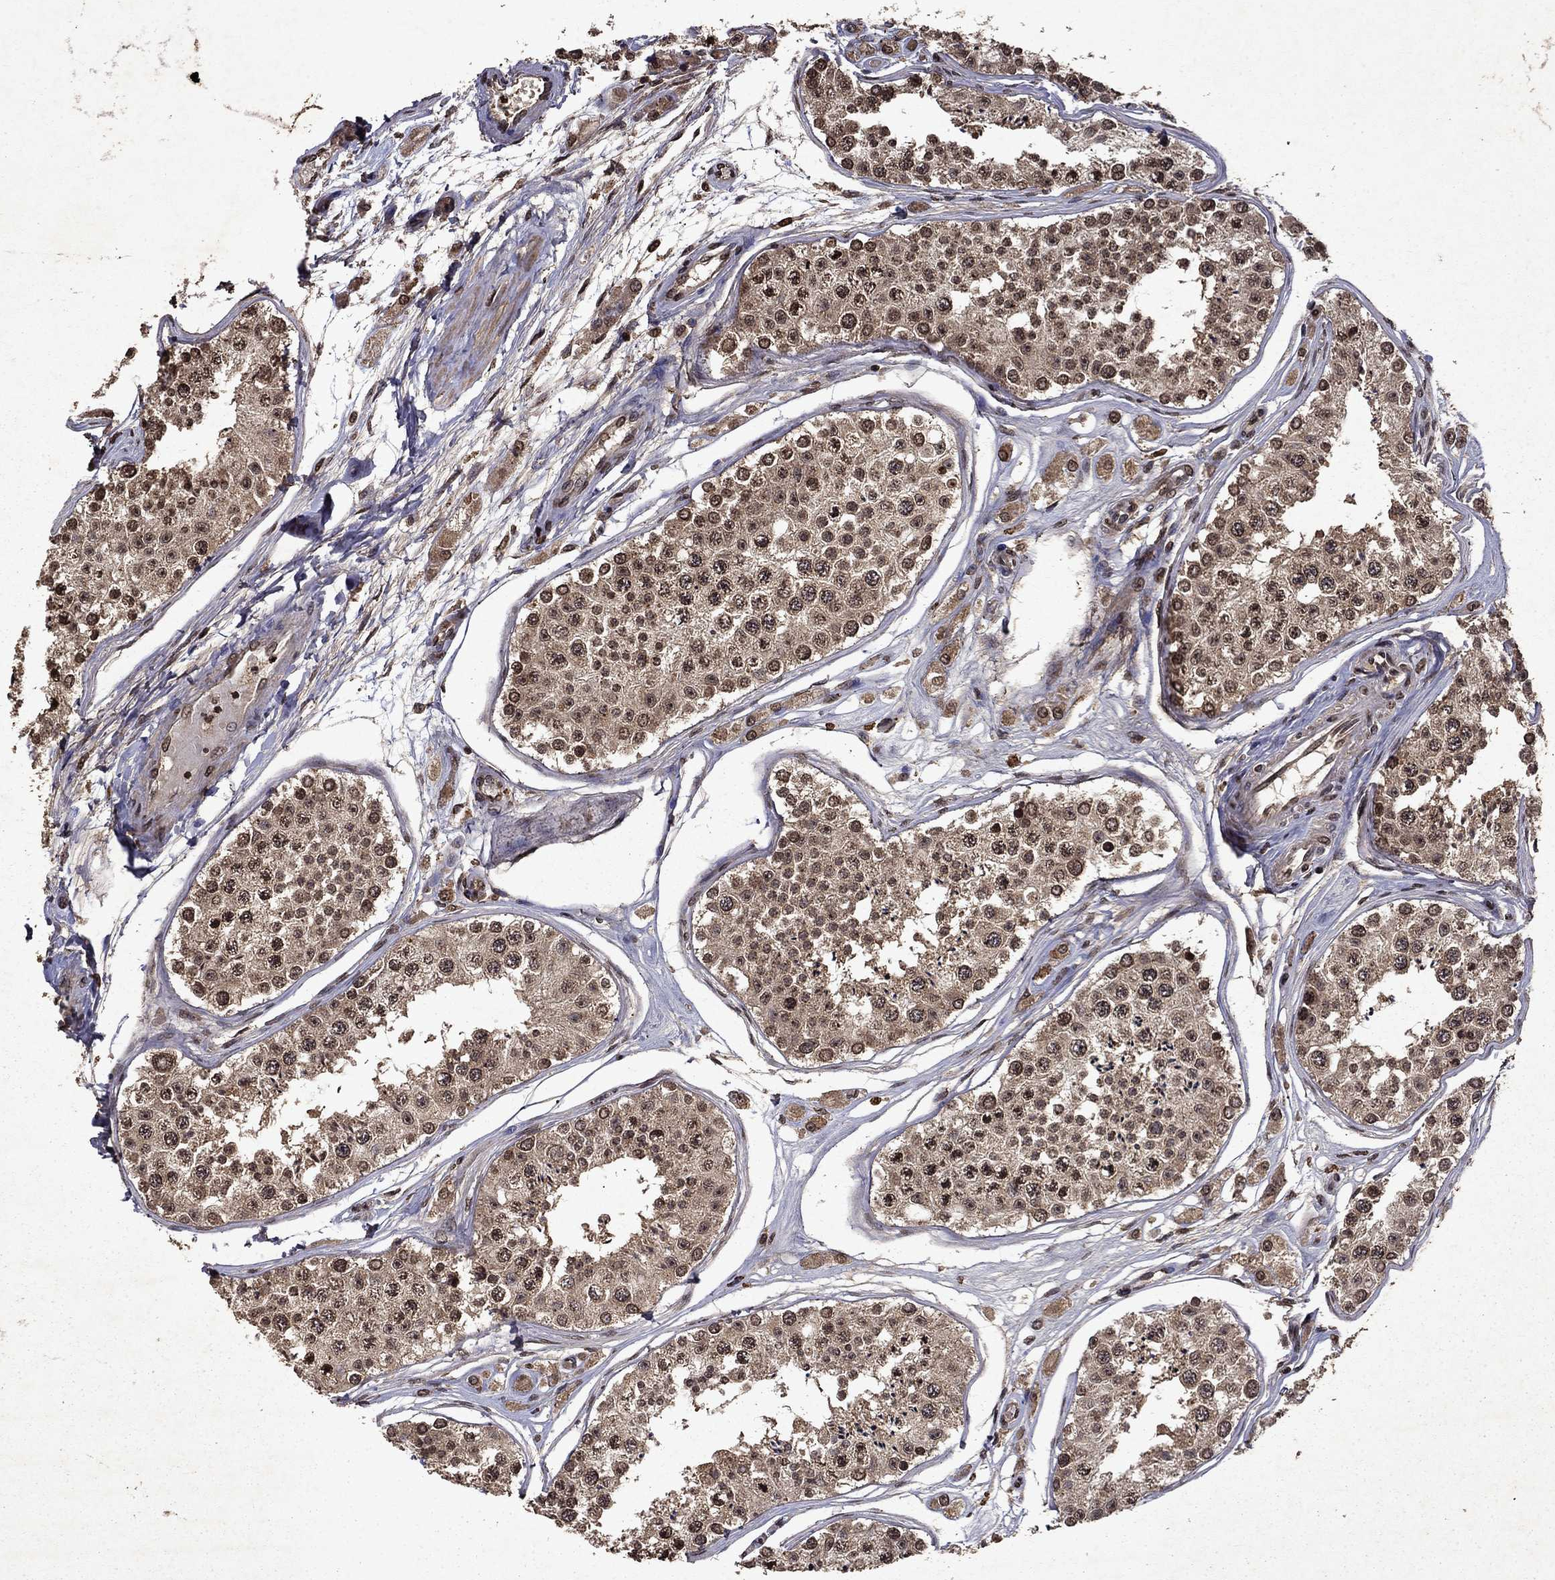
{"staining": {"intensity": "moderate", "quantity": "25%-75%", "location": "cytoplasmic/membranous,nuclear"}, "tissue": "testis", "cell_type": "Cells in seminiferous ducts", "image_type": "normal", "snomed": [{"axis": "morphology", "description": "Normal tissue, NOS"}, {"axis": "topography", "description": "Testis"}], "caption": "This micrograph shows IHC staining of benign human testis, with medium moderate cytoplasmic/membranous,nuclear expression in approximately 25%-75% of cells in seminiferous ducts.", "gene": "PIN4", "patient": {"sex": "male", "age": 25}}